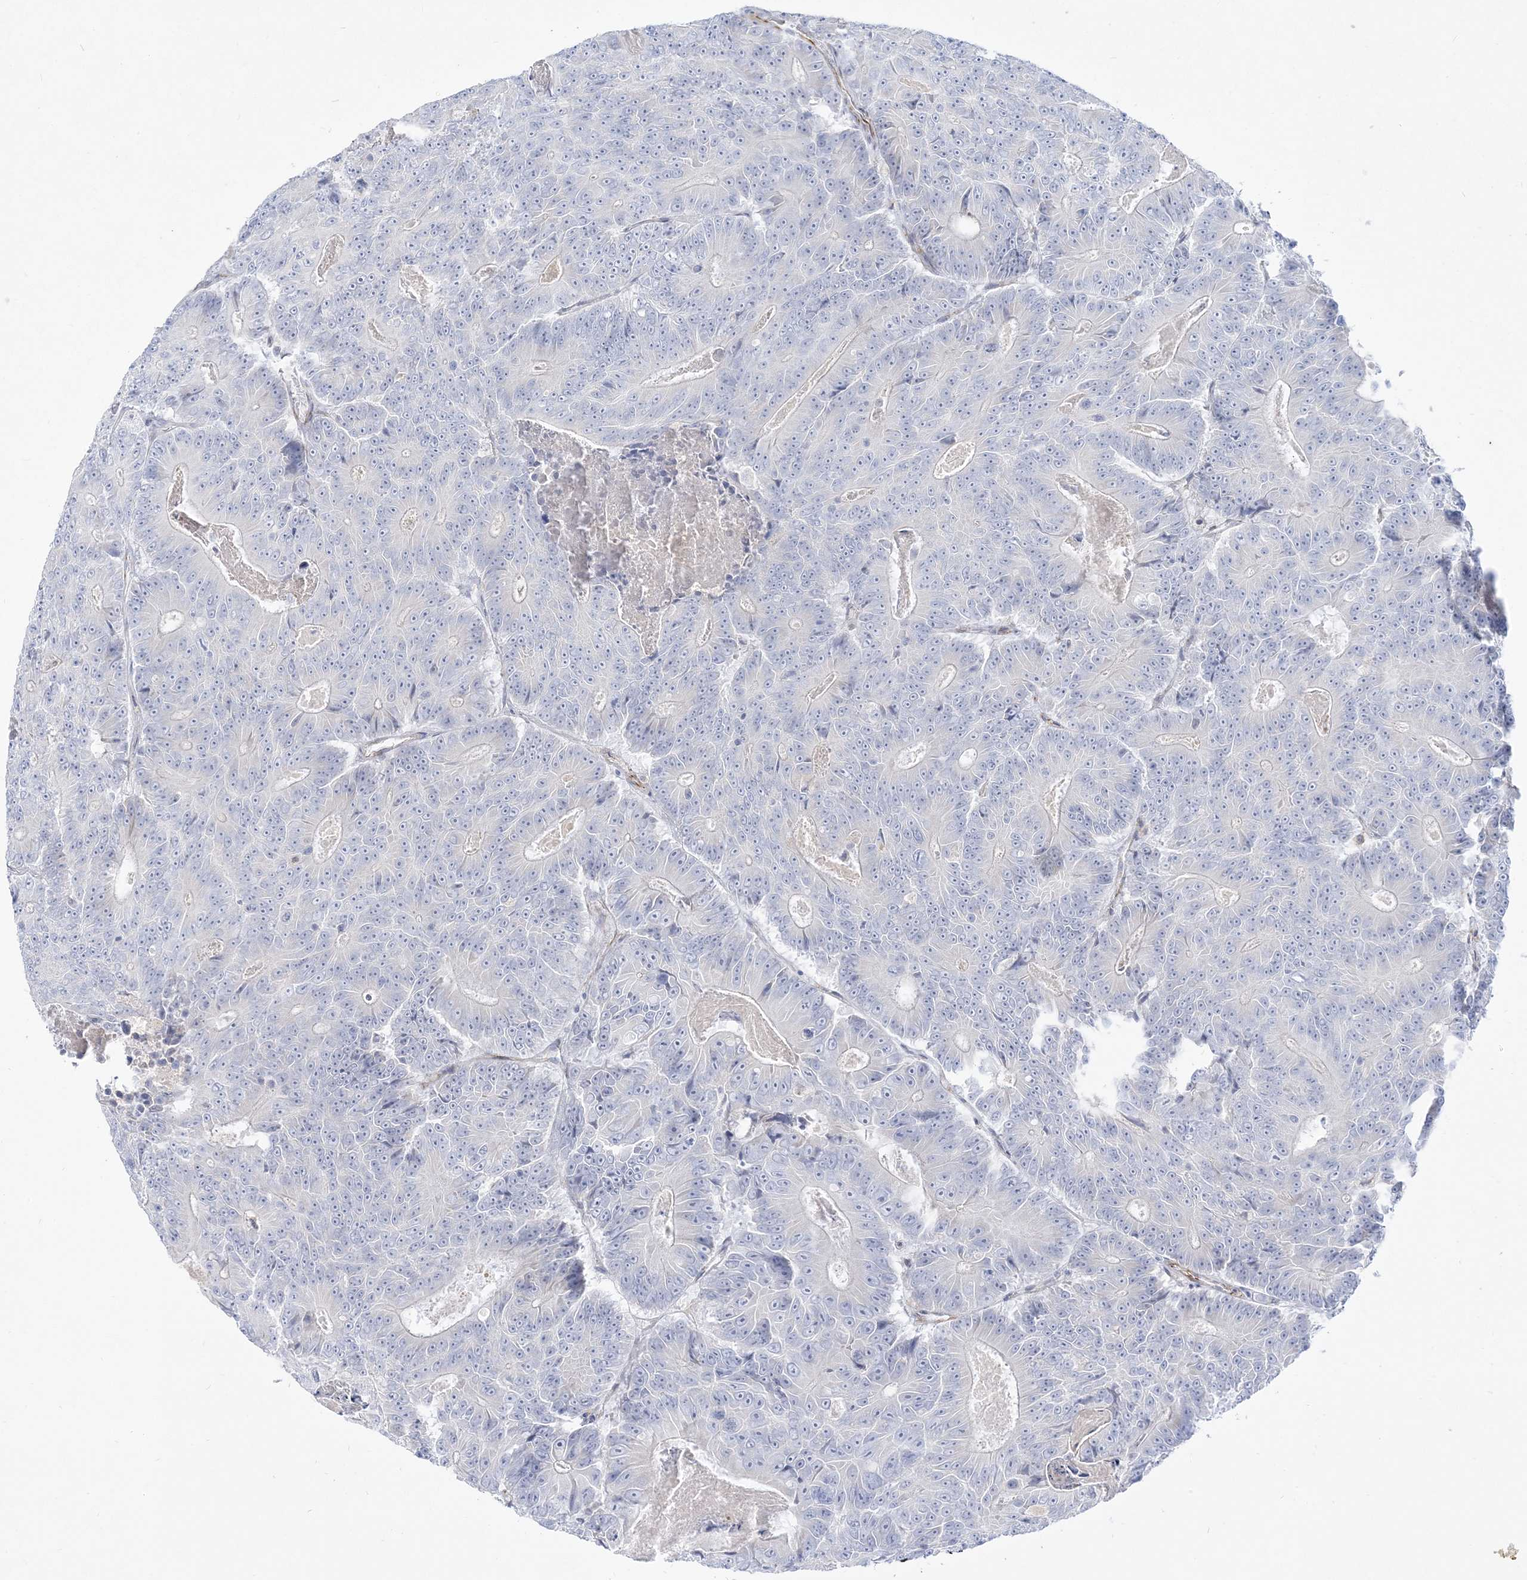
{"staining": {"intensity": "negative", "quantity": "none", "location": "none"}, "tissue": "colorectal cancer", "cell_type": "Tumor cells", "image_type": "cancer", "snomed": [{"axis": "morphology", "description": "Adenocarcinoma, NOS"}, {"axis": "topography", "description": "Colon"}], "caption": "There is no significant staining in tumor cells of colorectal adenocarcinoma.", "gene": "GPAT2", "patient": {"sex": "male", "age": 83}}